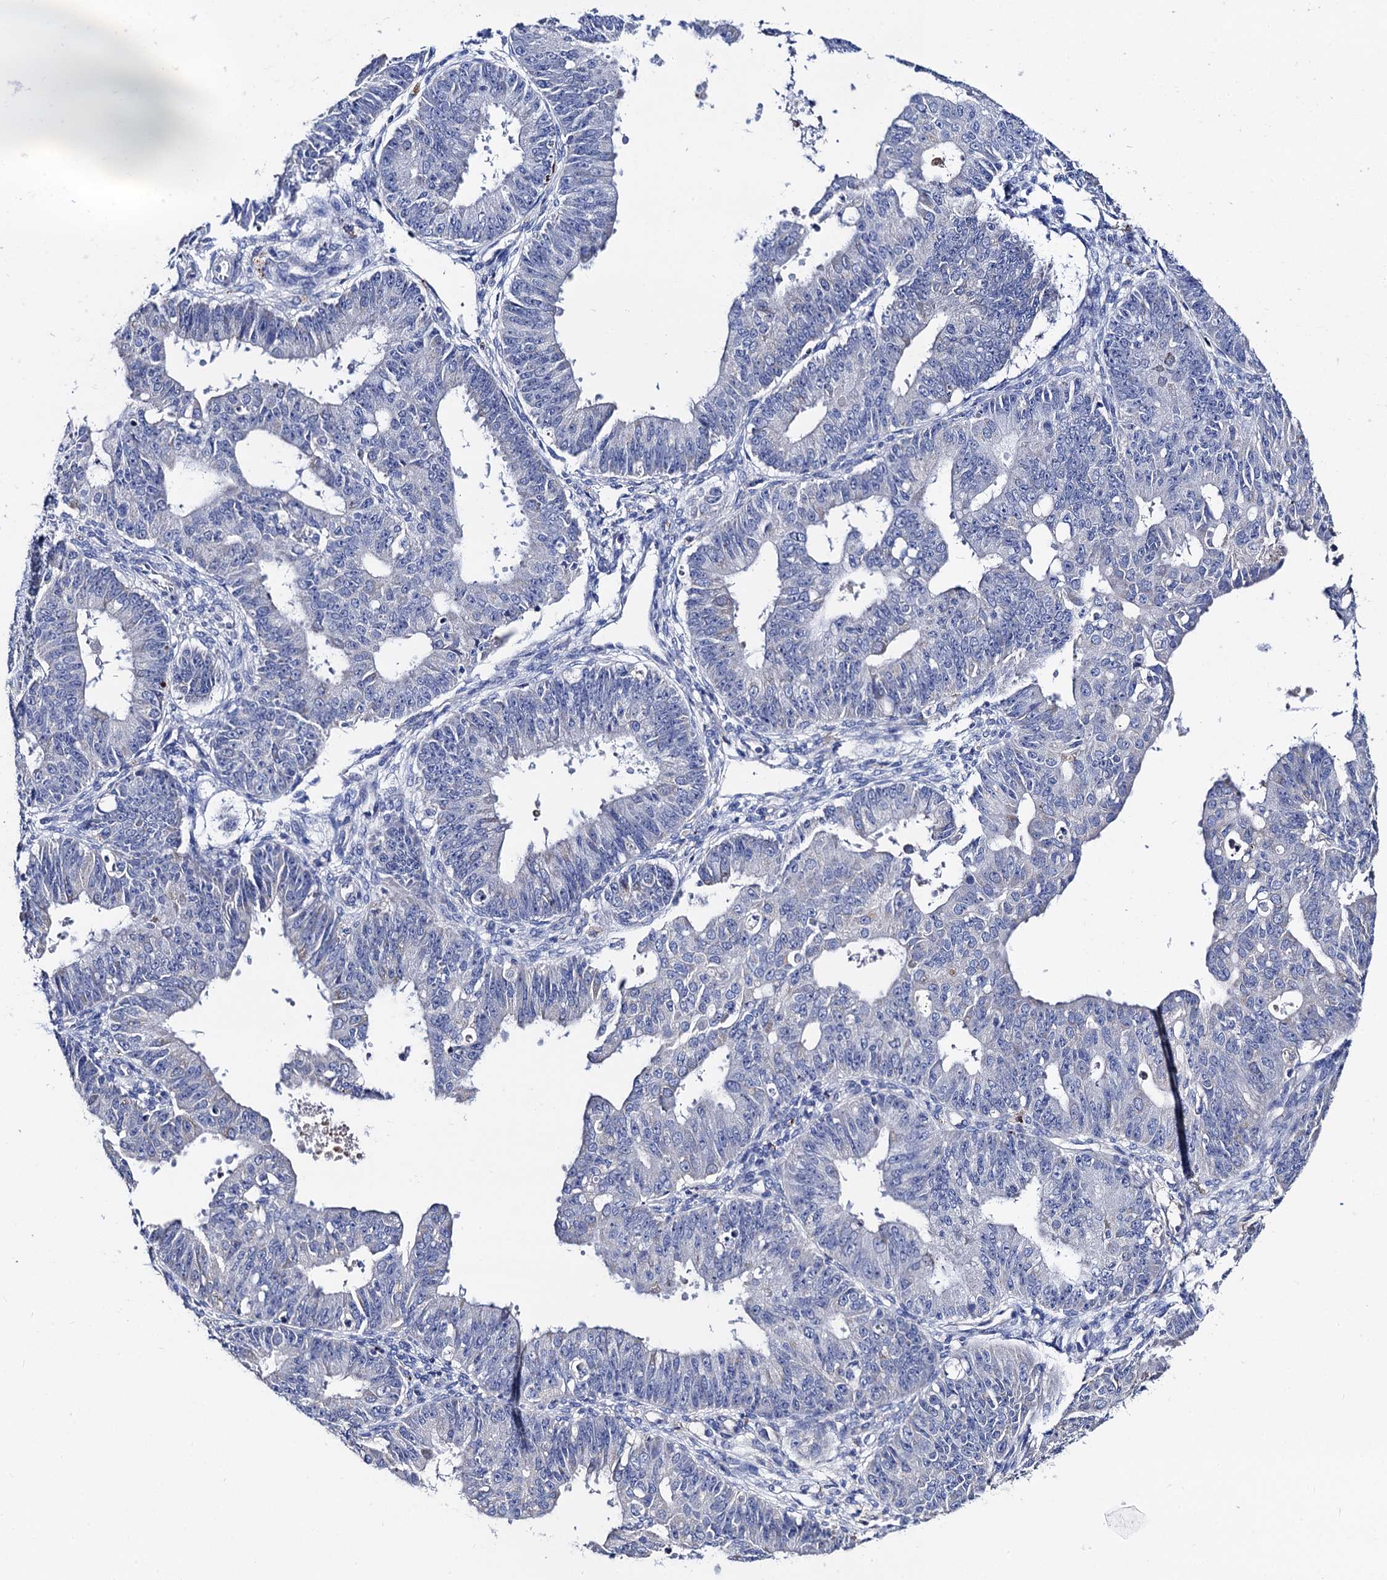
{"staining": {"intensity": "negative", "quantity": "none", "location": "none"}, "tissue": "ovarian cancer", "cell_type": "Tumor cells", "image_type": "cancer", "snomed": [{"axis": "morphology", "description": "Carcinoma, endometroid"}, {"axis": "topography", "description": "Appendix"}, {"axis": "topography", "description": "Ovary"}], "caption": "Immunohistochemistry of ovarian endometroid carcinoma shows no staining in tumor cells.", "gene": "FREM3", "patient": {"sex": "female", "age": 42}}